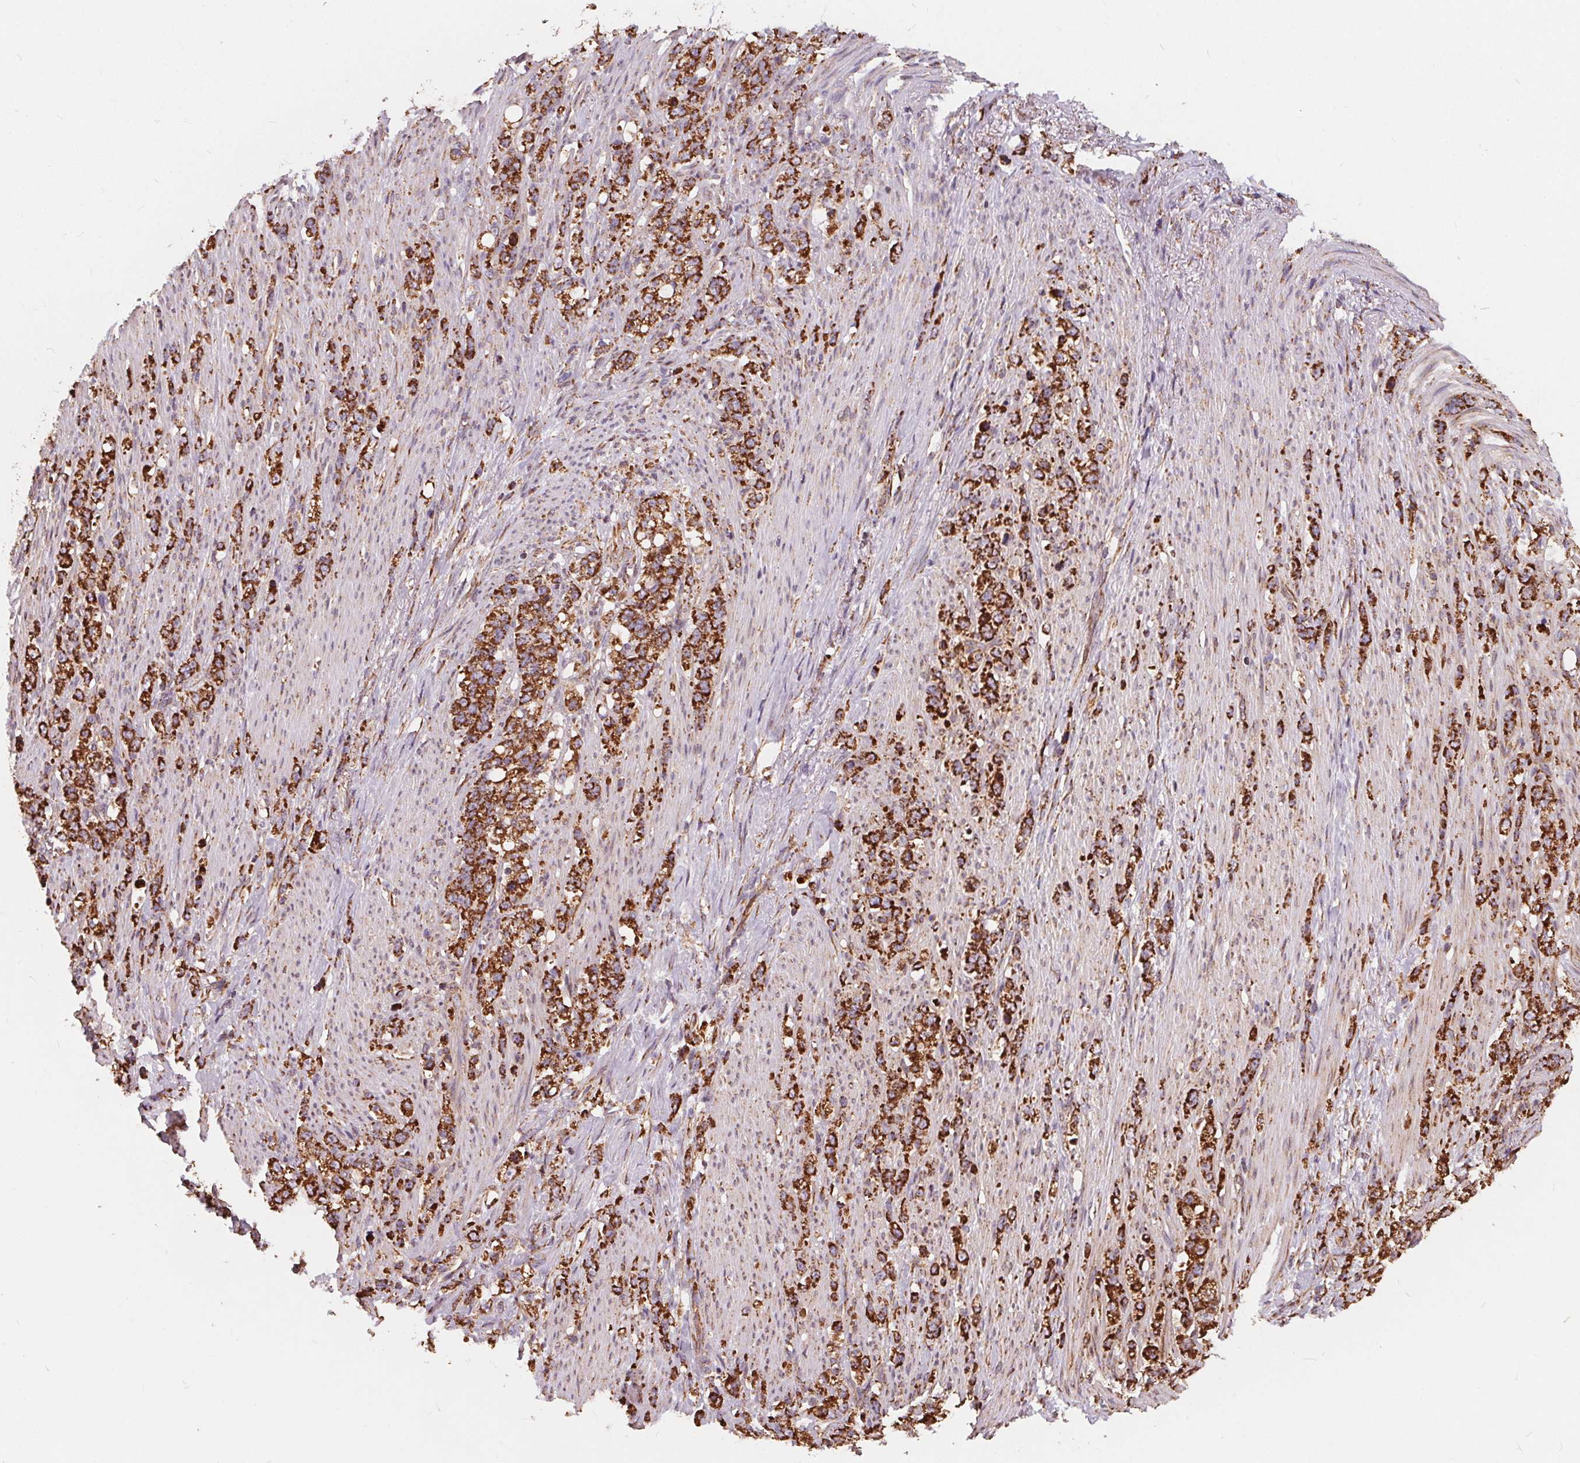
{"staining": {"intensity": "strong", "quantity": ">75%", "location": "cytoplasmic/membranous"}, "tissue": "stomach cancer", "cell_type": "Tumor cells", "image_type": "cancer", "snomed": [{"axis": "morphology", "description": "Adenocarcinoma, NOS"}, {"axis": "topography", "description": "Stomach, lower"}], "caption": "Human stomach cancer (adenocarcinoma) stained with a brown dye demonstrates strong cytoplasmic/membranous positive expression in approximately >75% of tumor cells.", "gene": "PLSCR3", "patient": {"sex": "male", "age": 88}}